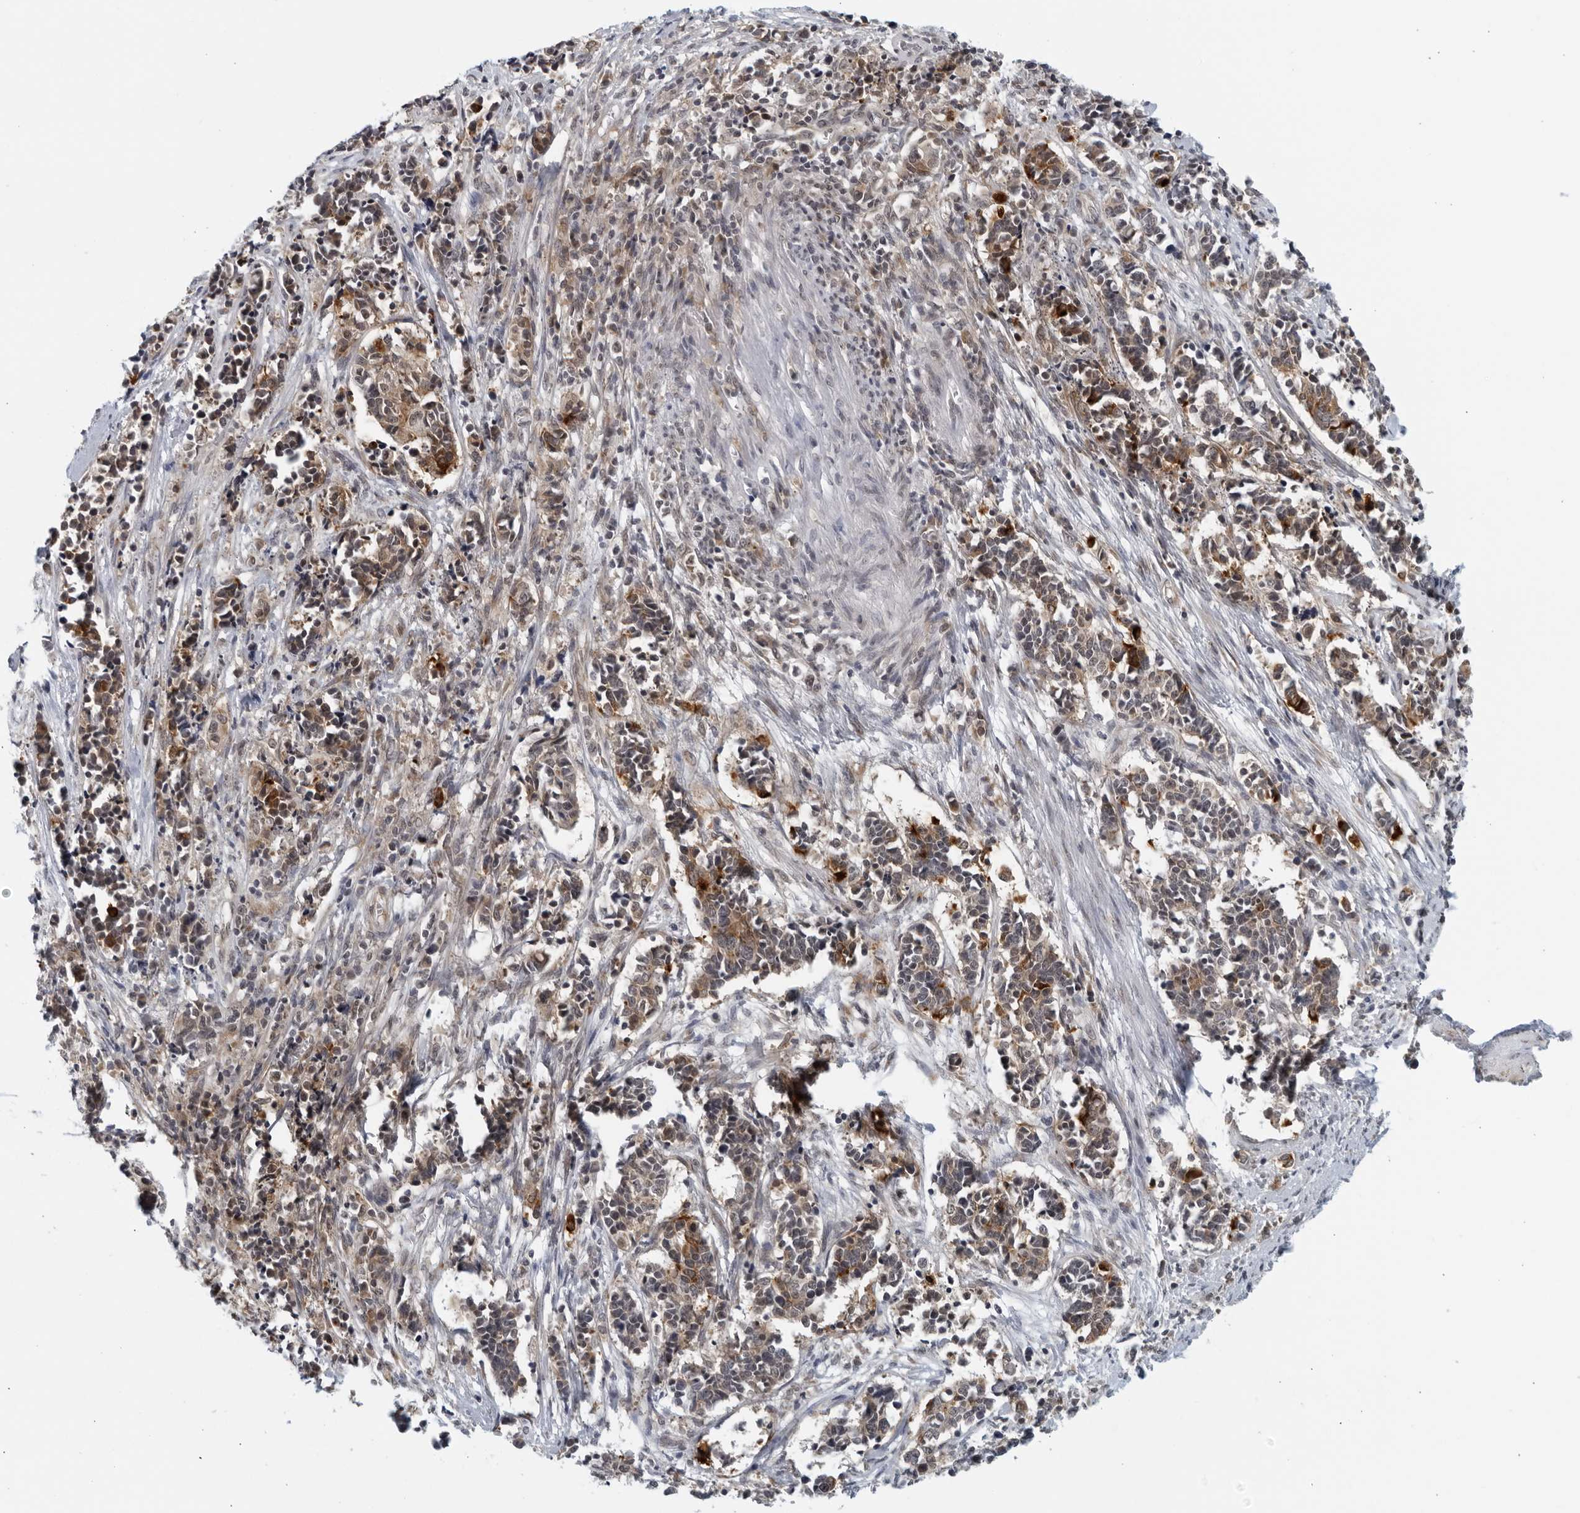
{"staining": {"intensity": "moderate", "quantity": "25%-75%", "location": "cytoplasmic/membranous"}, "tissue": "cervical cancer", "cell_type": "Tumor cells", "image_type": "cancer", "snomed": [{"axis": "morphology", "description": "Normal tissue, NOS"}, {"axis": "morphology", "description": "Squamous cell carcinoma, NOS"}, {"axis": "topography", "description": "Cervix"}], "caption": "DAB immunohistochemical staining of squamous cell carcinoma (cervical) reveals moderate cytoplasmic/membranous protein staining in about 25%-75% of tumor cells.", "gene": "RC3H1", "patient": {"sex": "female", "age": 35}}